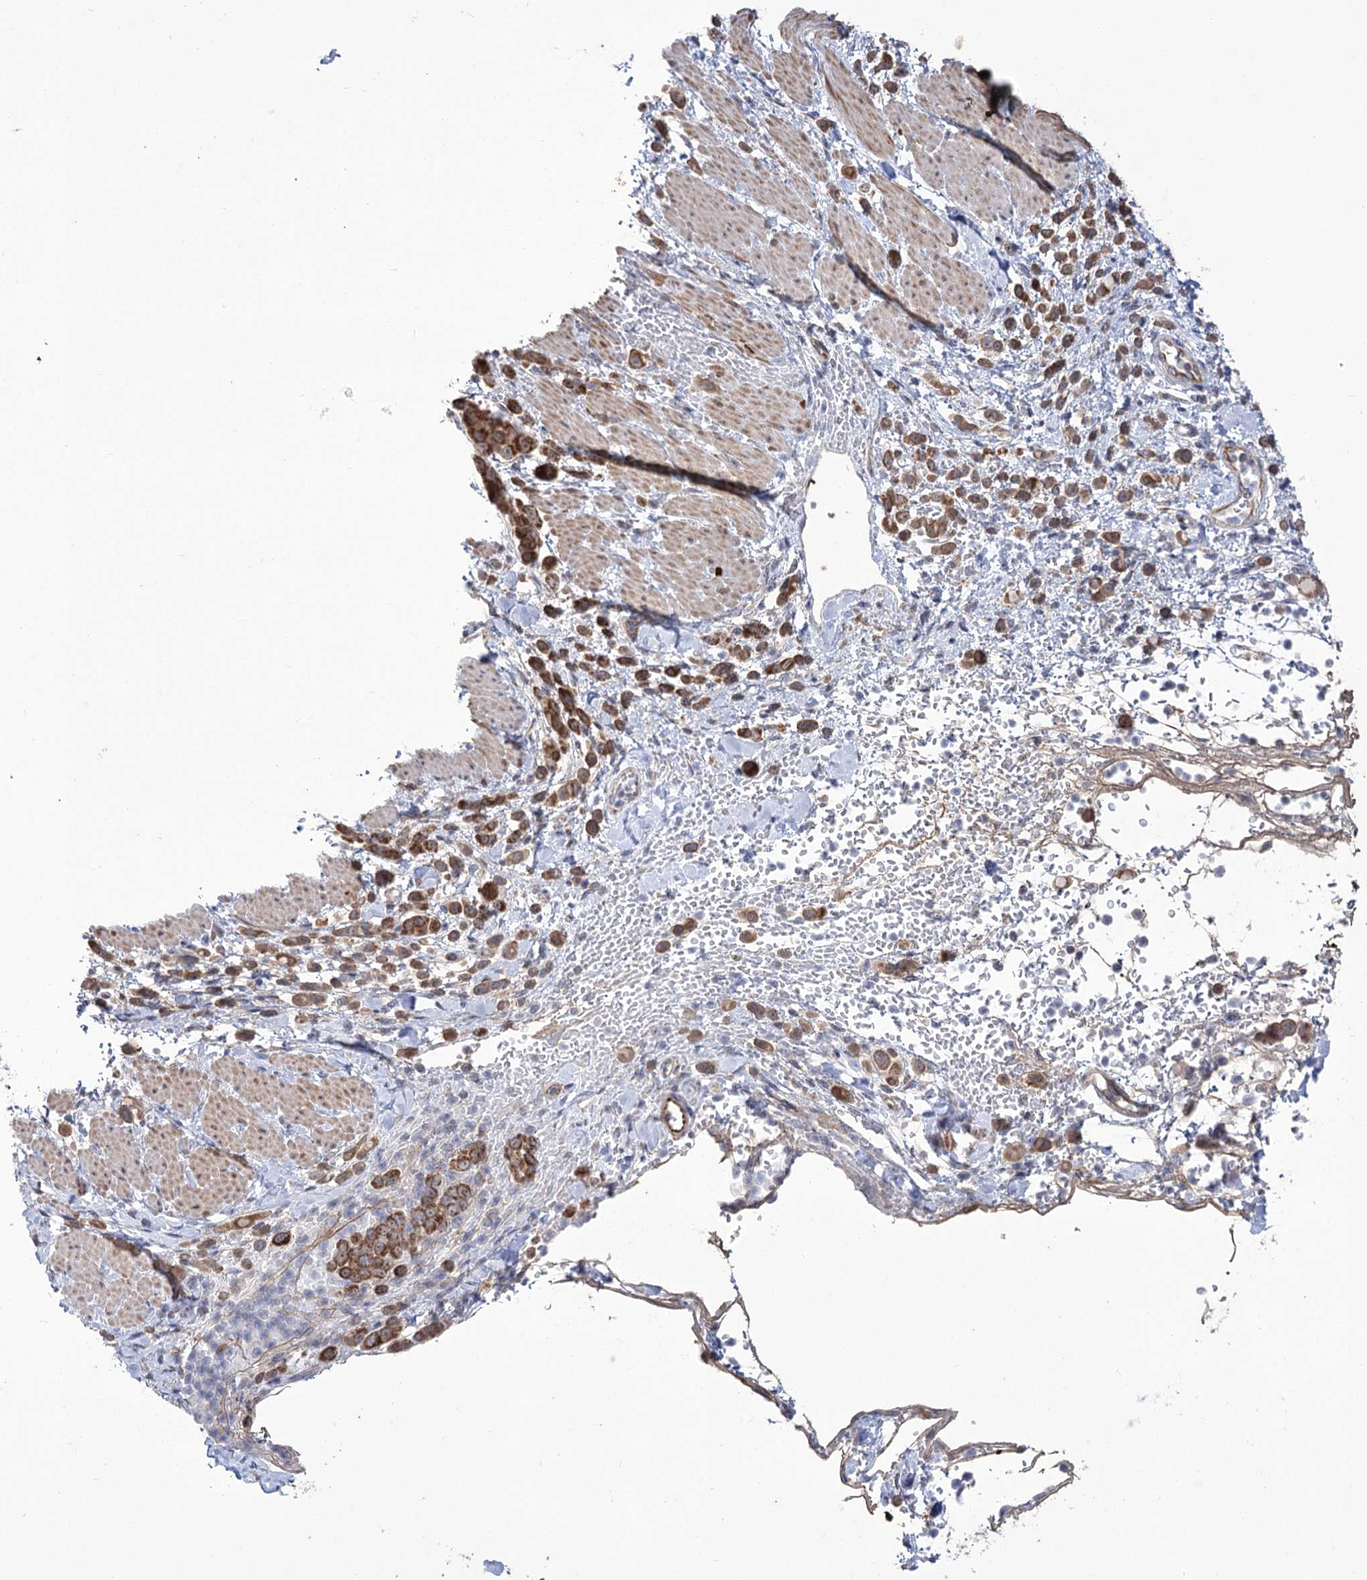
{"staining": {"intensity": "moderate", "quantity": ">75%", "location": "cytoplasmic/membranous"}, "tissue": "pancreatic cancer", "cell_type": "Tumor cells", "image_type": "cancer", "snomed": [{"axis": "morphology", "description": "Normal tissue, NOS"}, {"axis": "morphology", "description": "Adenocarcinoma, NOS"}, {"axis": "topography", "description": "Pancreas"}], "caption": "Pancreatic cancer (adenocarcinoma) was stained to show a protein in brown. There is medium levels of moderate cytoplasmic/membranous positivity in about >75% of tumor cells.", "gene": "ECHDC3", "patient": {"sex": "female", "age": 64}}